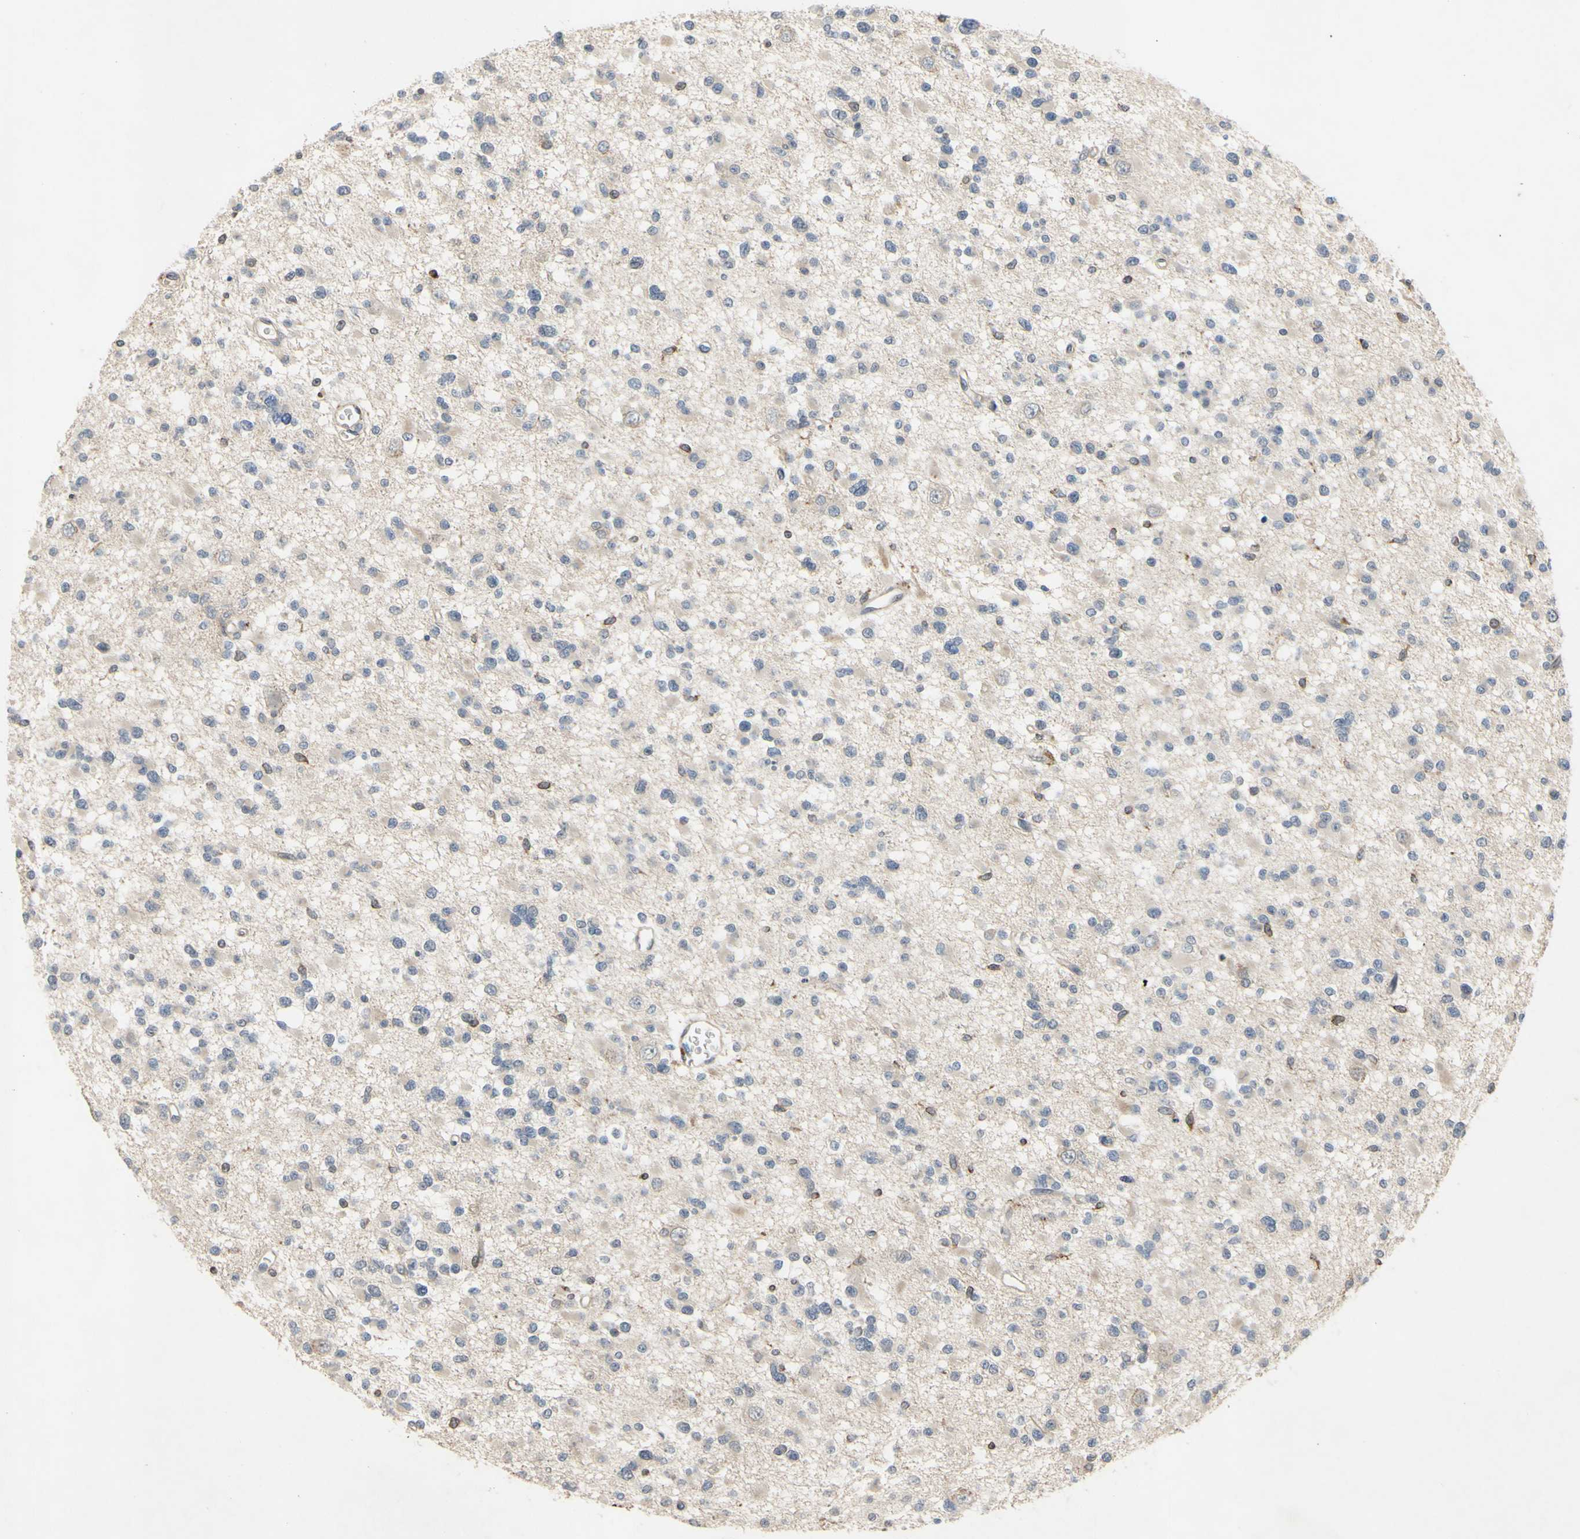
{"staining": {"intensity": "negative", "quantity": "none", "location": "none"}, "tissue": "glioma", "cell_type": "Tumor cells", "image_type": "cancer", "snomed": [{"axis": "morphology", "description": "Glioma, malignant, Low grade"}, {"axis": "topography", "description": "Brain"}], "caption": "Immunohistochemistry (IHC) of human glioma shows no positivity in tumor cells.", "gene": "PLXNA2", "patient": {"sex": "female", "age": 22}}